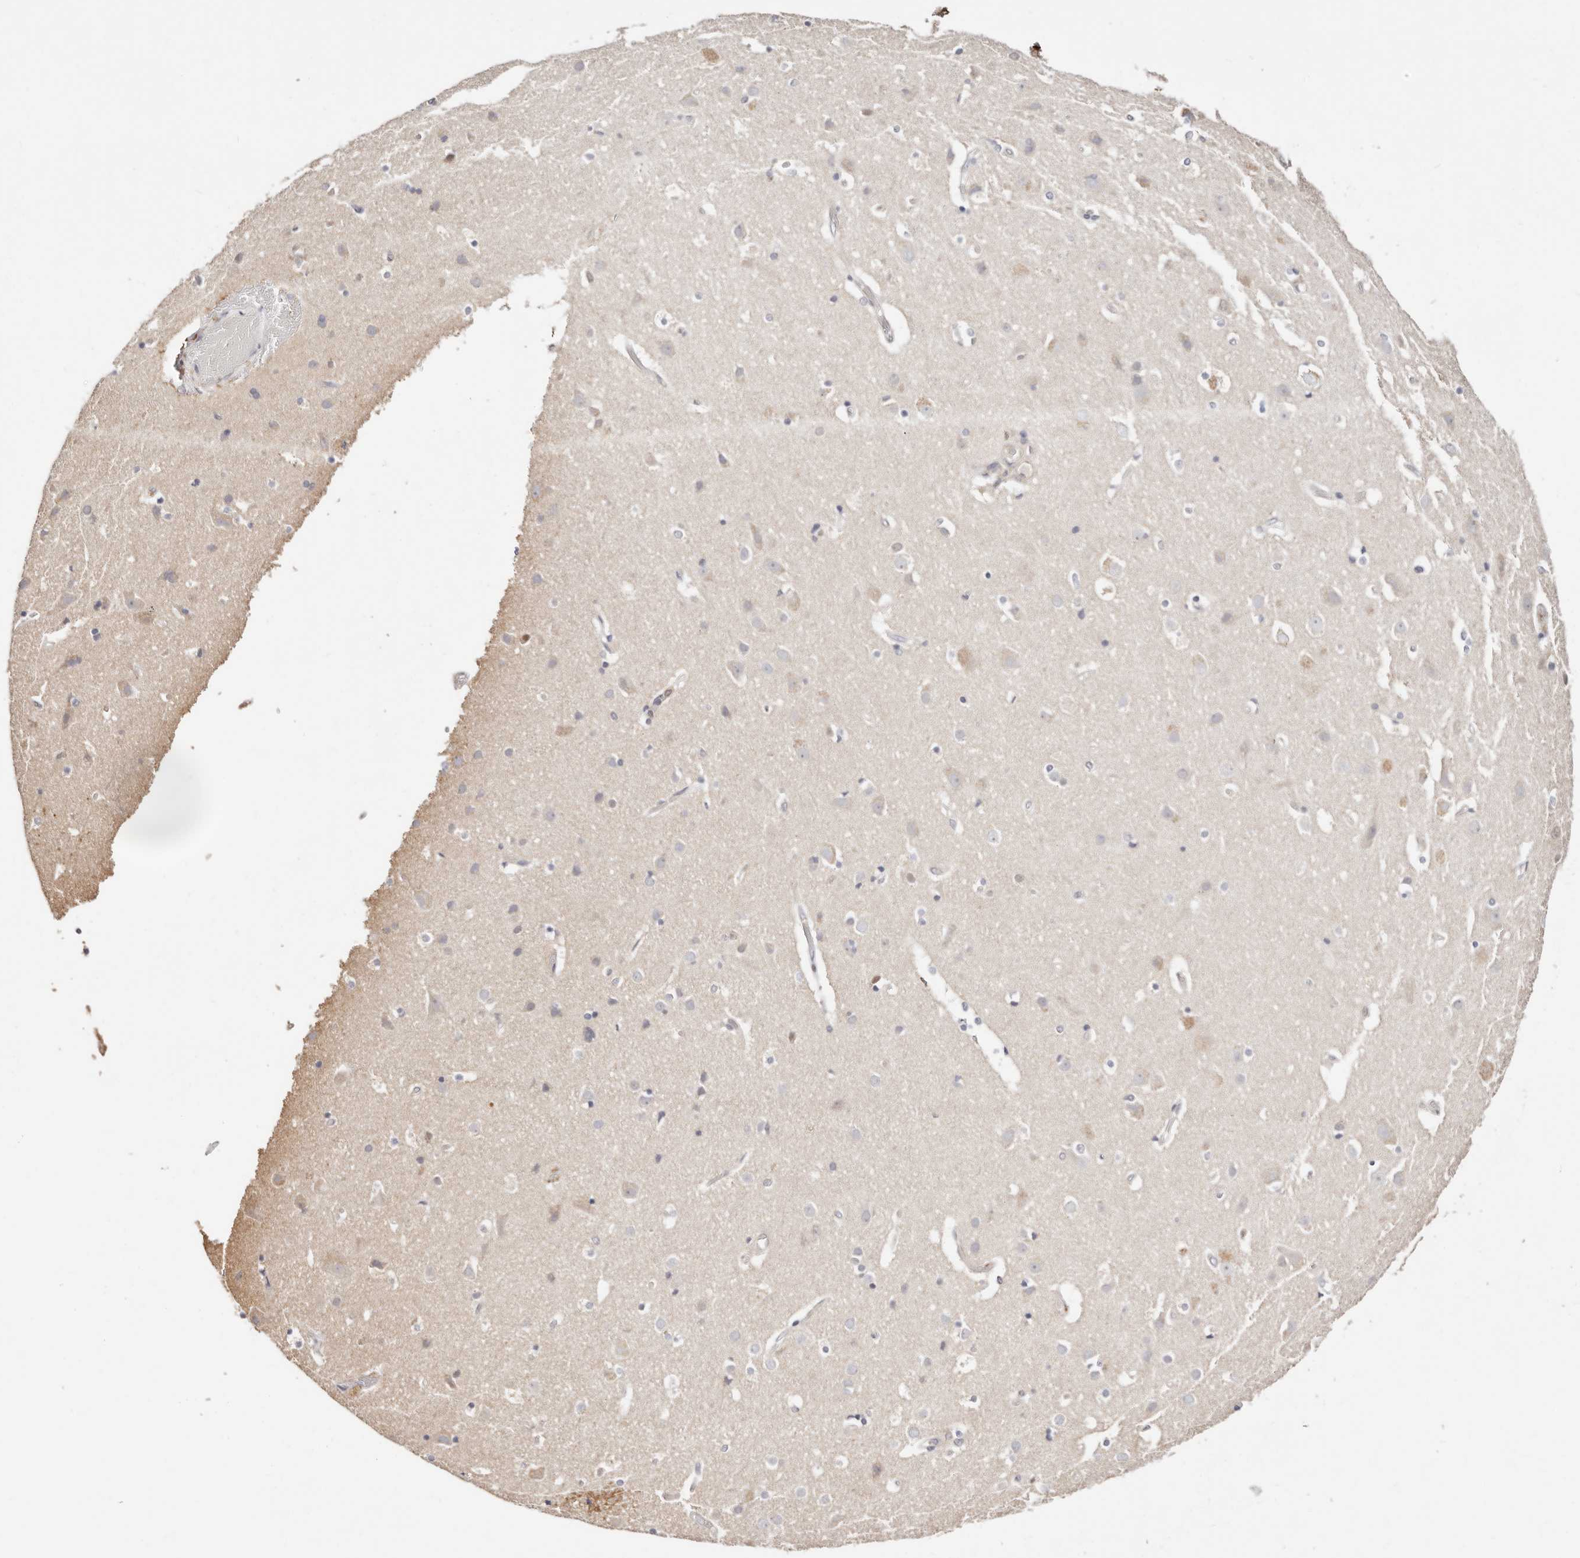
{"staining": {"intensity": "negative", "quantity": "none", "location": "none"}, "tissue": "cerebral cortex", "cell_type": "Endothelial cells", "image_type": "normal", "snomed": [{"axis": "morphology", "description": "Normal tissue, NOS"}, {"axis": "topography", "description": "Cerebral cortex"}], "caption": "Immunohistochemistry (IHC) image of unremarkable cerebral cortex stained for a protein (brown), which demonstrates no positivity in endothelial cells.", "gene": "STAT5A", "patient": {"sex": "male", "age": 54}}